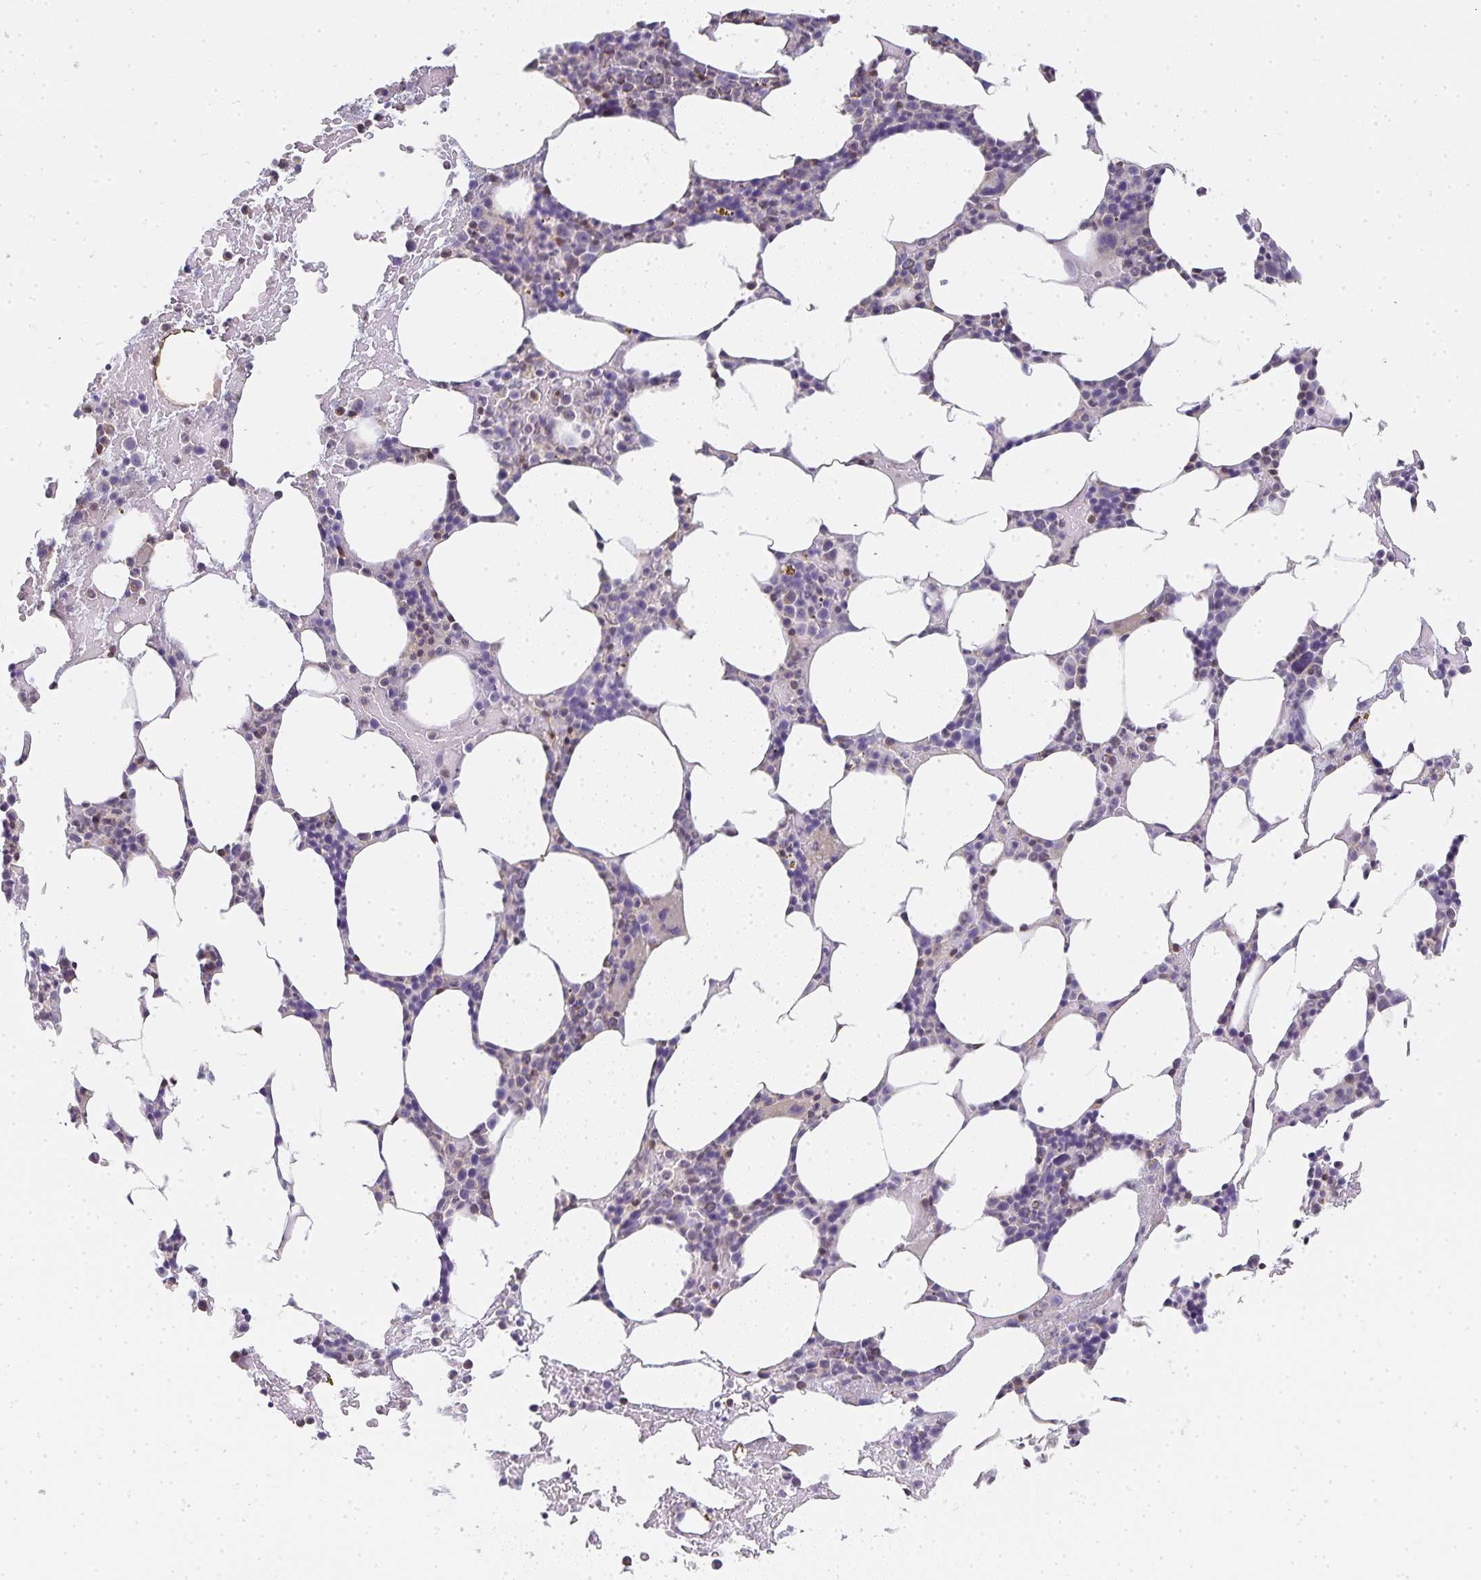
{"staining": {"intensity": "negative", "quantity": "none", "location": "none"}, "tissue": "bone marrow", "cell_type": "Hematopoietic cells", "image_type": "normal", "snomed": [{"axis": "morphology", "description": "Normal tissue, NOS"}, {"axis": "topography", "description": "Bone marrow"}], "caption": "Immunohistochemistry micrograph of benign bone marrow: human bone marrow stained with DAB (3,3'-diaminobenzidine) demonstrates no significant protein positivity in hematopoietic cells. (DAB (3,3'-diaminobenzidine) immunohistochemistry (IHC), high magnification).", "gene": "GATA3", "patient": {"sex": "female", "age": 62}}